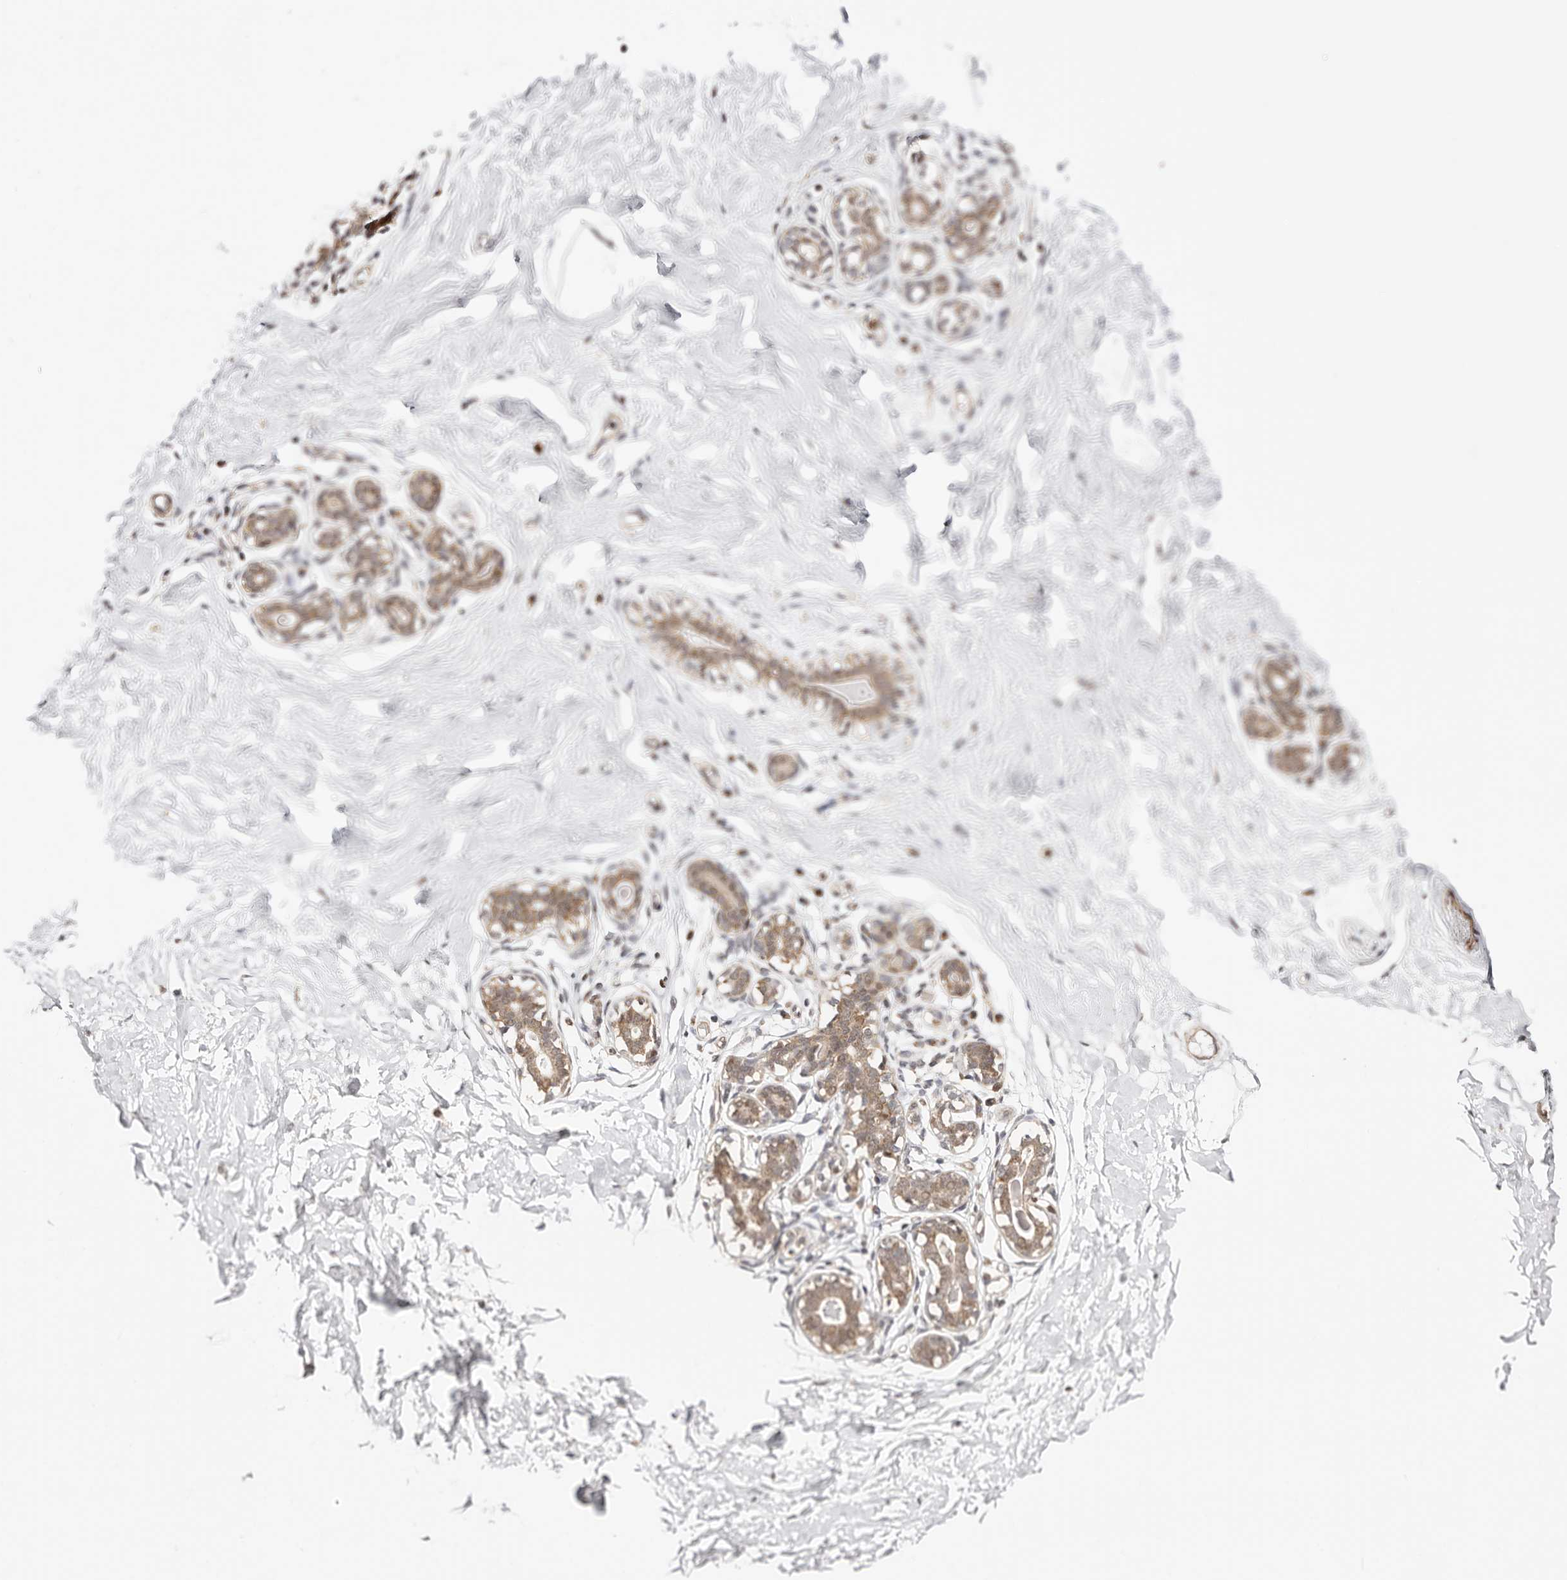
{"staining": {"intensity": "negative", "quantity": "none", "location": "none"}, "tissue": "breast", "cell_type": "Adipocytes", "image_type": "normal", "snomed": [{"axis": "morphology", "description": "Normal tissue, NOS"}, {"axis": "morphology", "description": "Adenoma, NOS"}, {"axis": "topography", "description": "Breast"}], "caption": "Immunohistochemistry (IHC) histopathology image of unremarkable breast: human breast stained with DAB reveals no significant protein staining in adipocytes. The staining was performed using DAB to visualize the protein expression in brown, while the nuclei were stained in blue with hematoxylin (Magnification: 20x).", "gene": "CTNNBL1", "patient": {"sex": "female", "age": 23}}